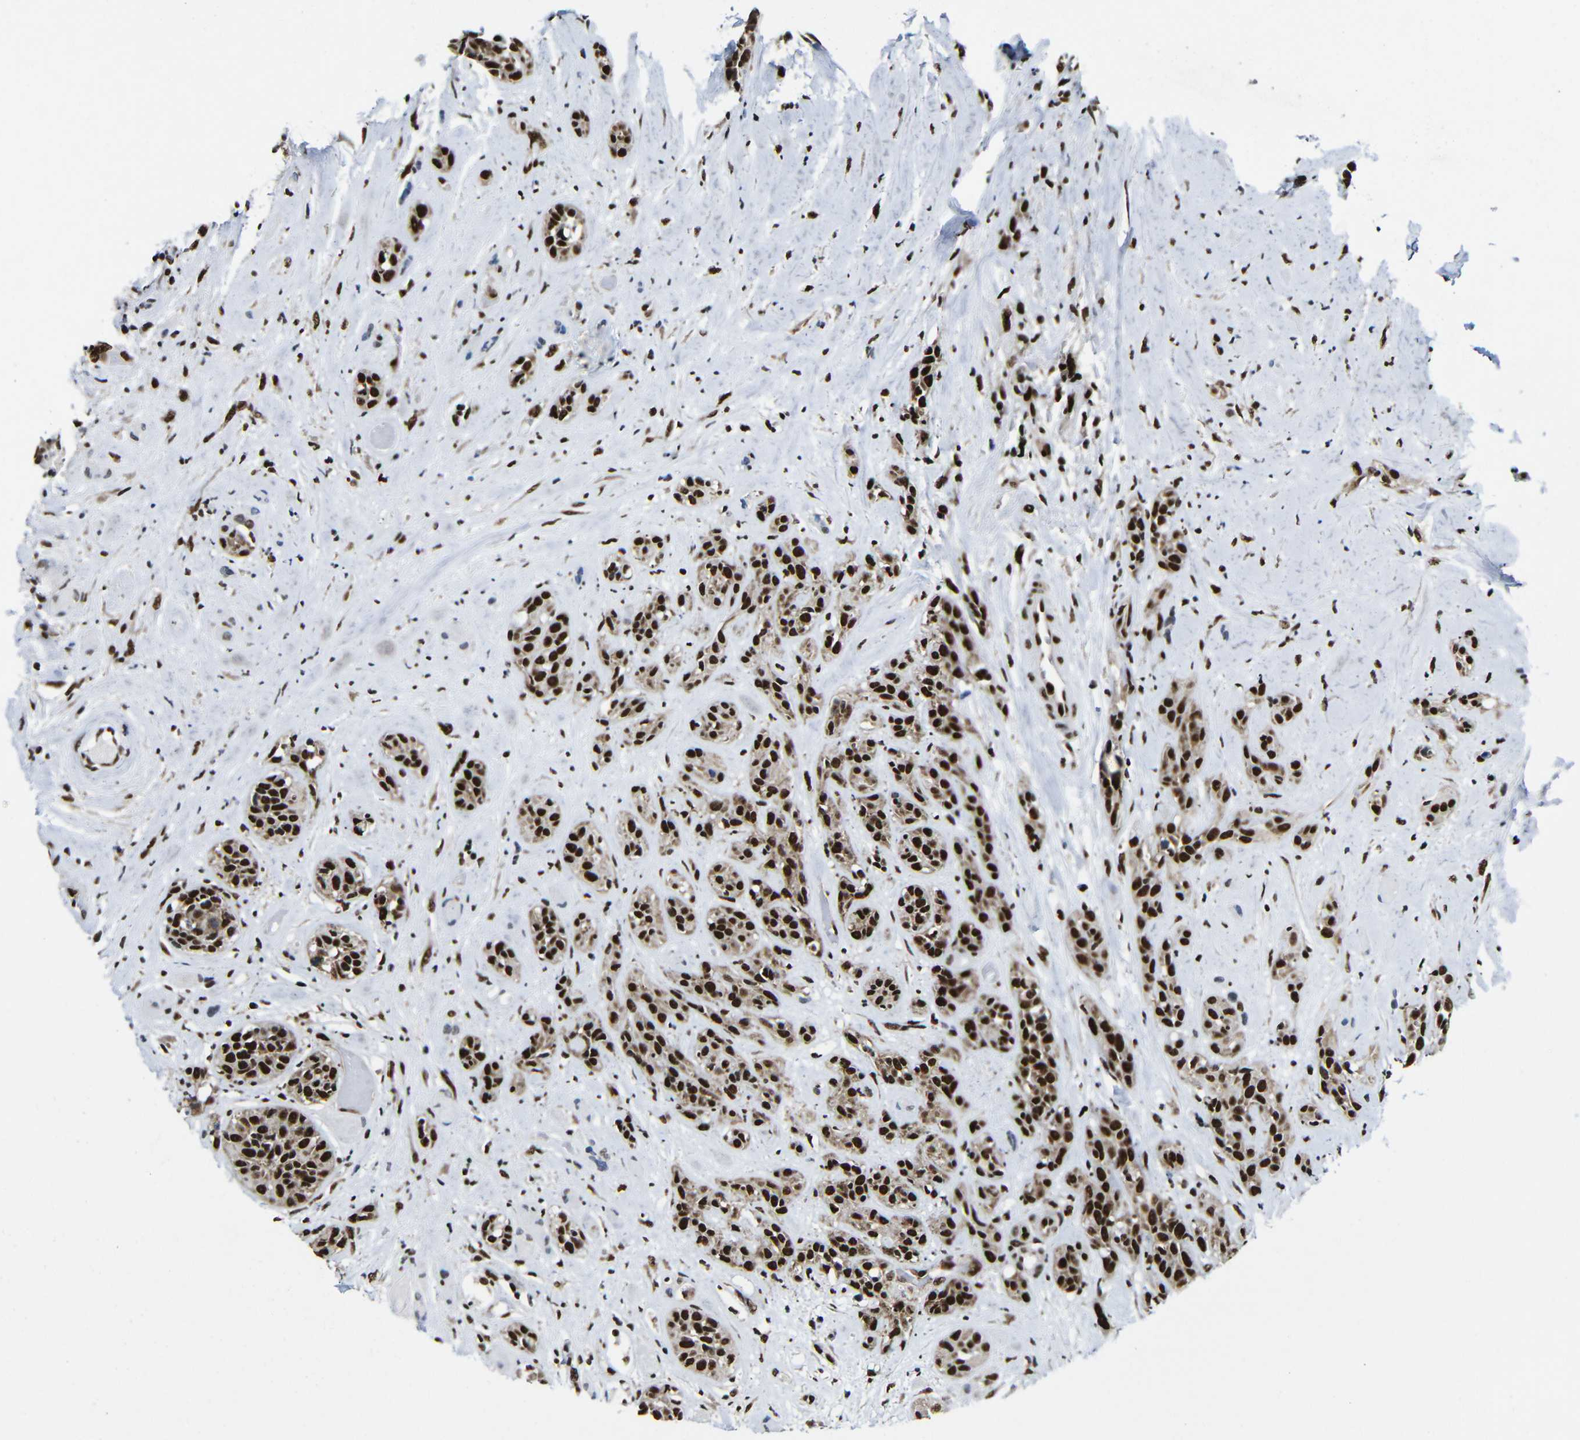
{"staining": {"intensity": "strong", "quantity": ">75%", "location": "nuclear"}, "tissue": "head and neck cancer", "cell_type": "Tumor cells", "image_type": "cancer", "snomed": [{"axis": "morphology", "description": "Squamous cell carcinoma, NOS"}, {"axis": "topography", "description": "Head-Neck"}], "caption": "A brown stain labels strong nuclear staining of a protein in human squamous cell carcinoma (head and neck) tumor cells.", "gene": "PTBP1", "patient": {"sex": "male", "age": 62}}